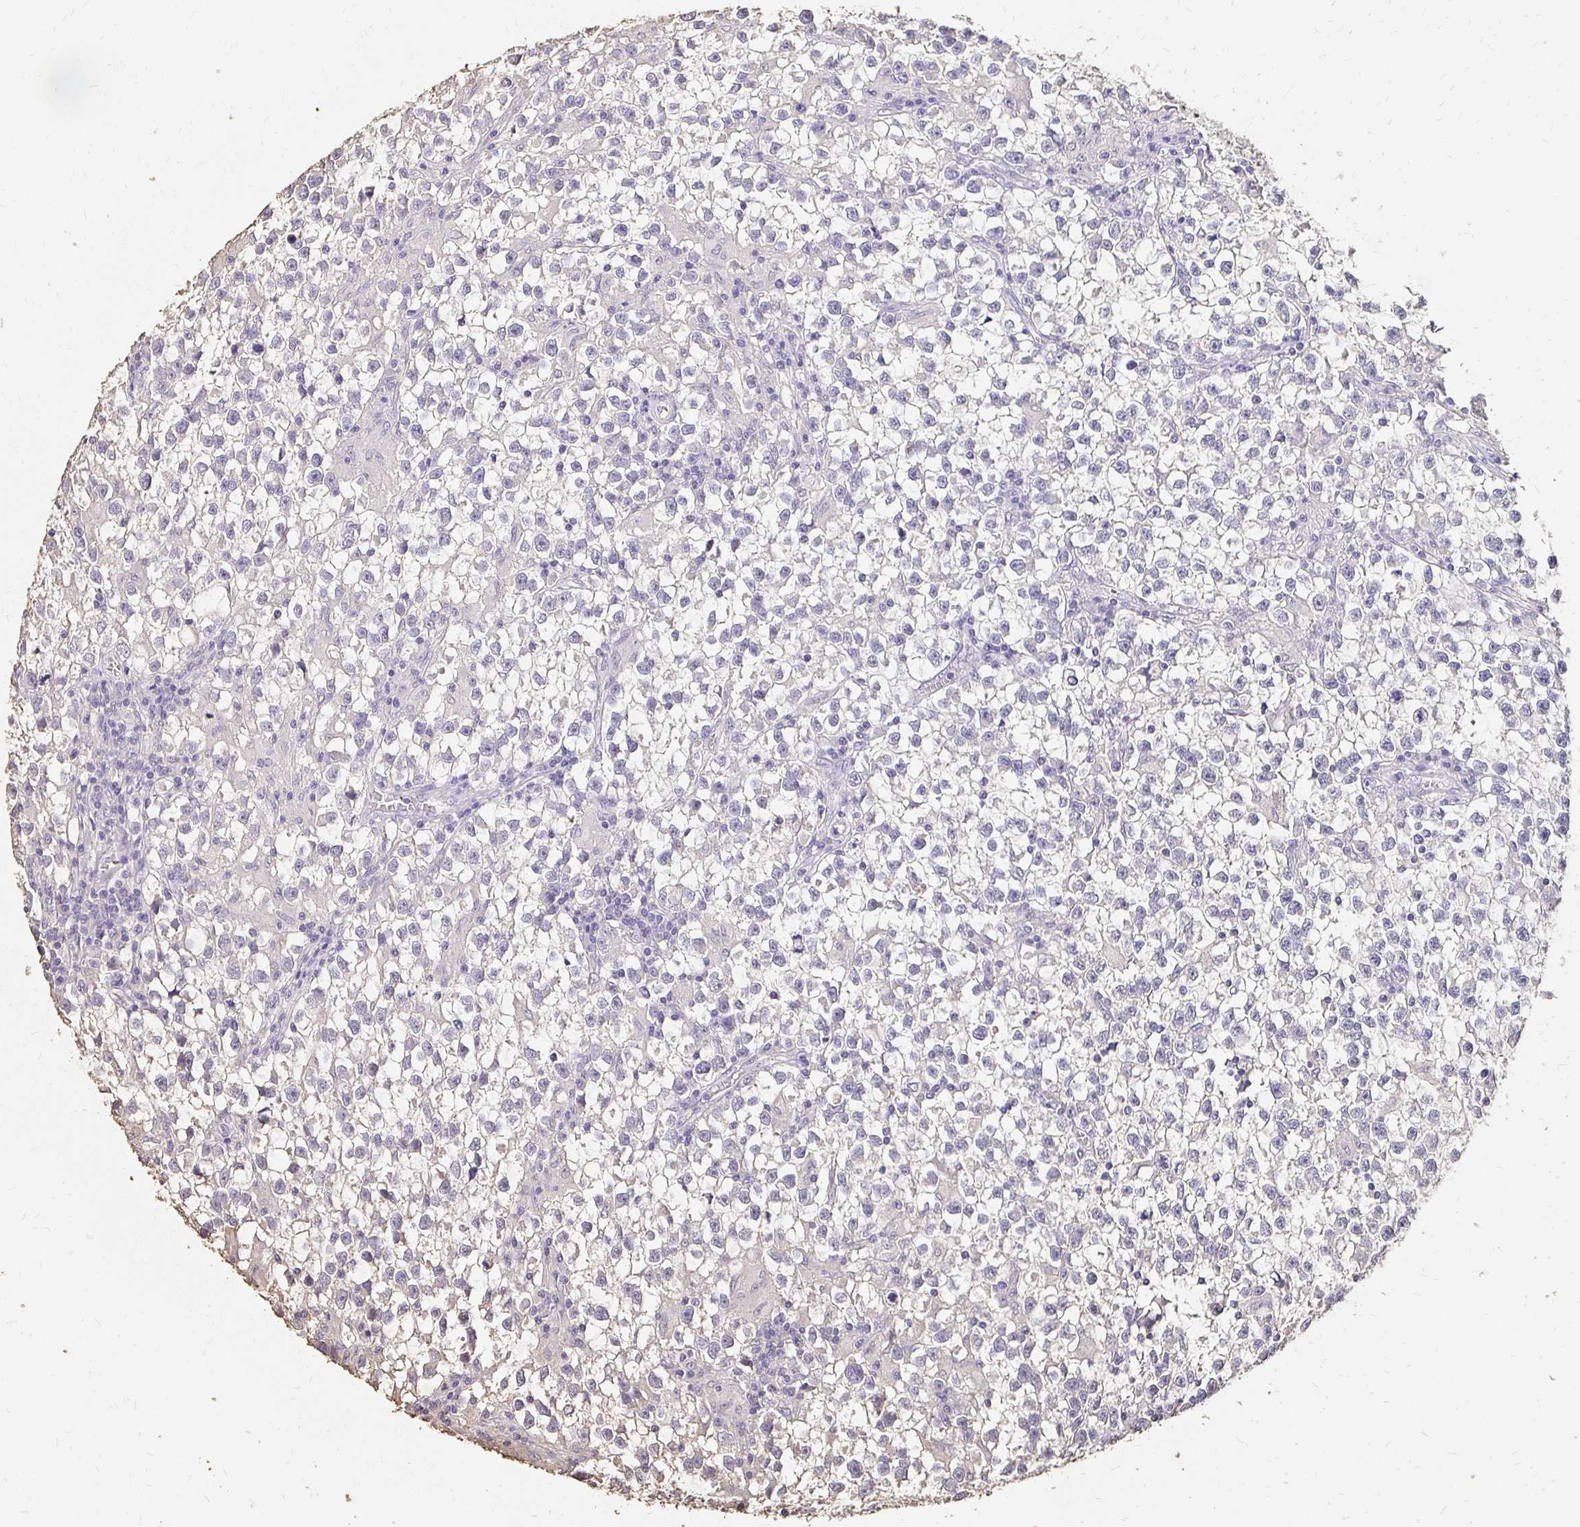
{"staining": {"intensity": "negative", "quantity": "none", "location": "none"}, "tissue": "testis cancer", "cell_type": "Tumor cells", "image_type": "cancer", "snomed": [{"axis": "morphology", "description": "Seminoma, NOS"}, {"axis": "topography", "description": "Testis"}], "caption": "Human testis seminoma stained for a protein using immunohistochemistry (IHC) displays no expression in tumor cells.", "gene": "UGT1A6", "patient": {"sex": "male", "age": 31}}